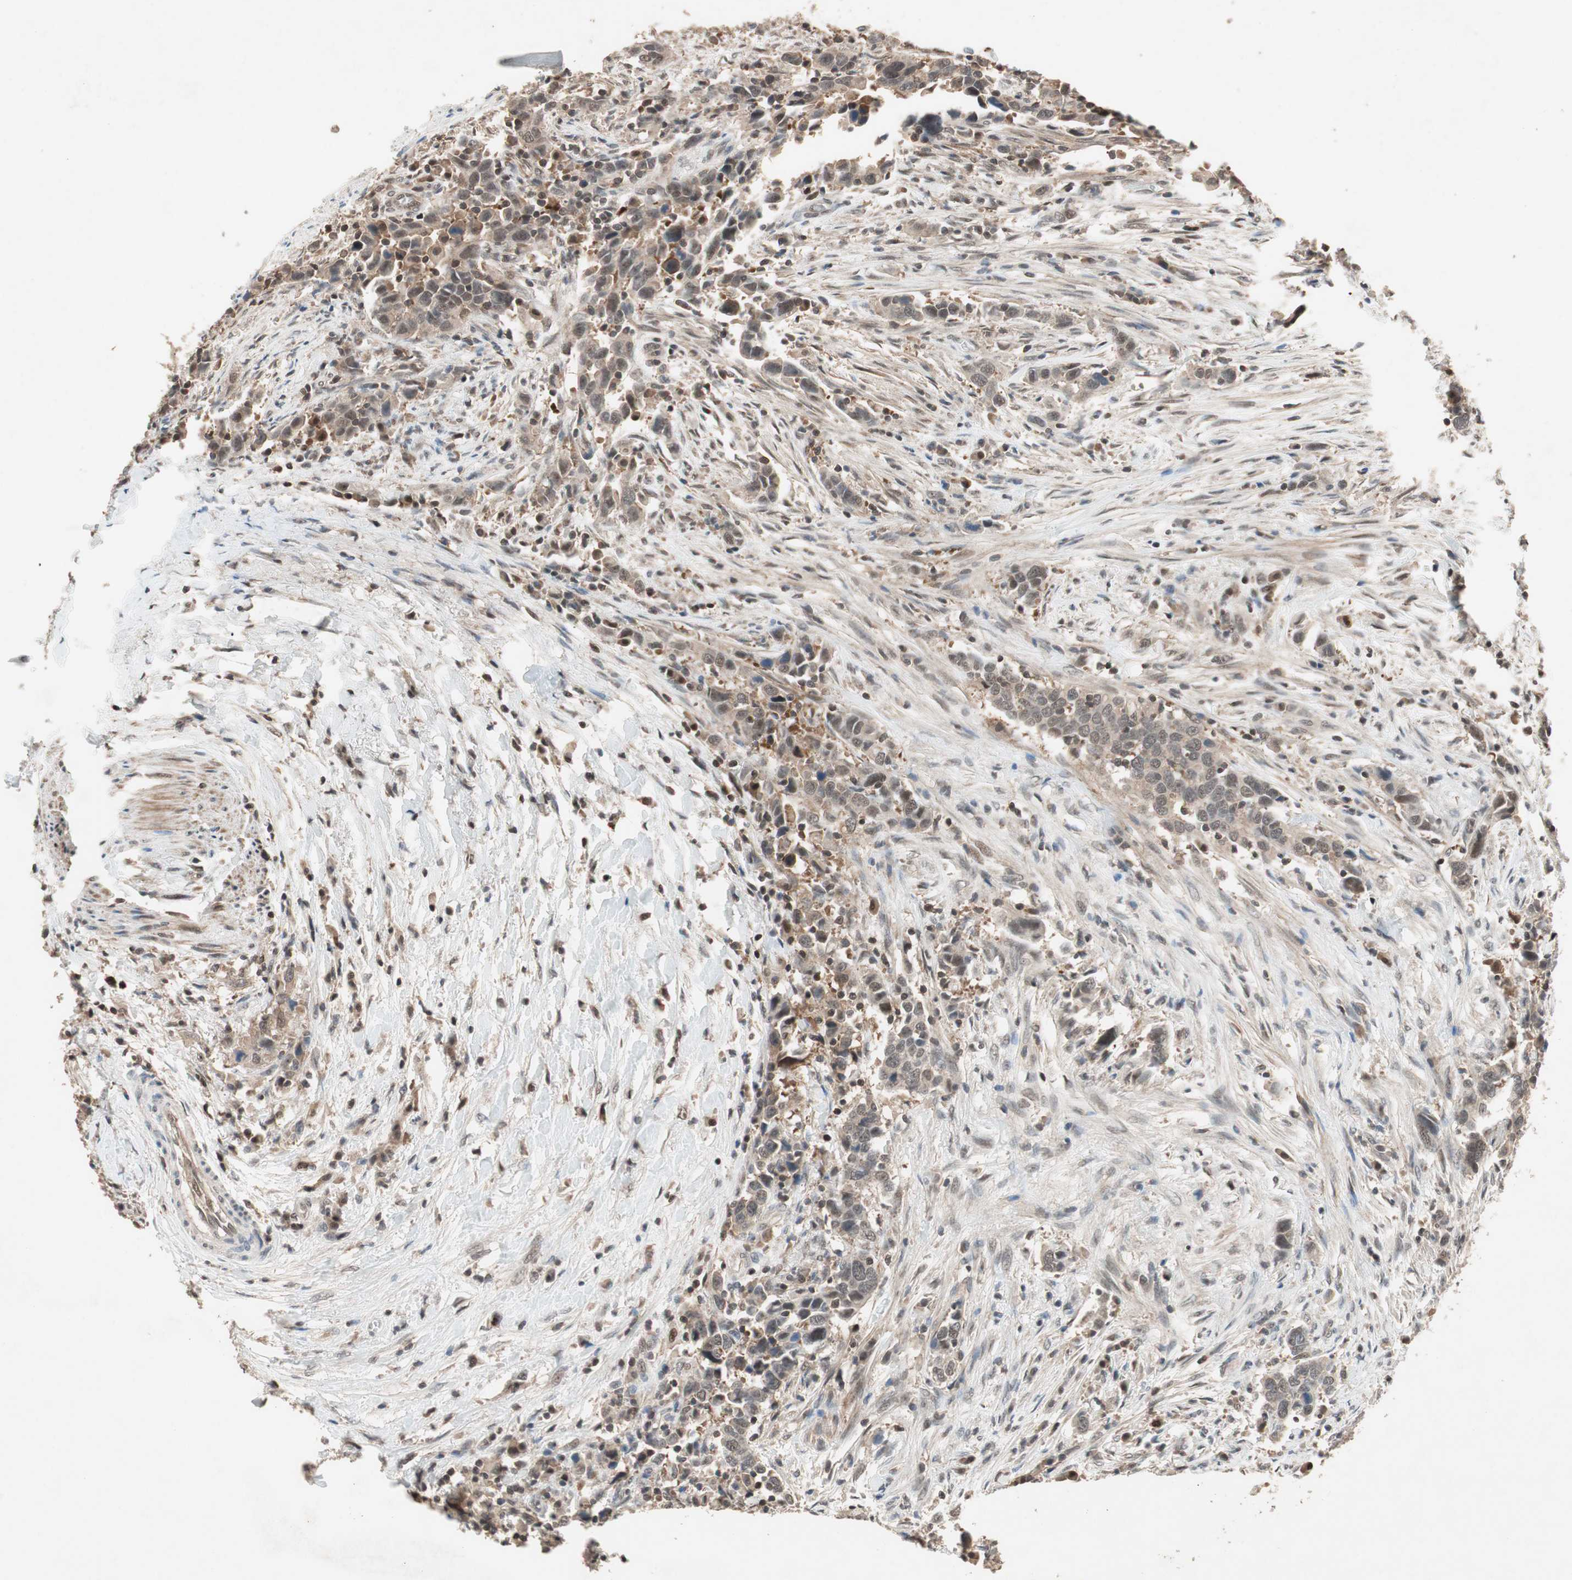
{"staining": {"intensity": "moderate", "quantity": ">75%", "location": "cytoplasmic/membranous,nuclear"}, "tissue": "urothelial cancer", "cell_type": "Tumor cells", "image_type": "cancer", "snomed": [{"axis": "morphology", "description": "Urothelial carcinoma, High grade"}, {"axis": "topography", "description": "Urinary bladder"}], "caption": "About >75% of tumor cells in high-grade urothelial carcinoma demonstrate moderate cytoplasmic/membranous and nuclear protein expression as visualized by brown immunohistochemical staining.", "gene": "GART", "patient": {"sex": "male", "age": 61}}